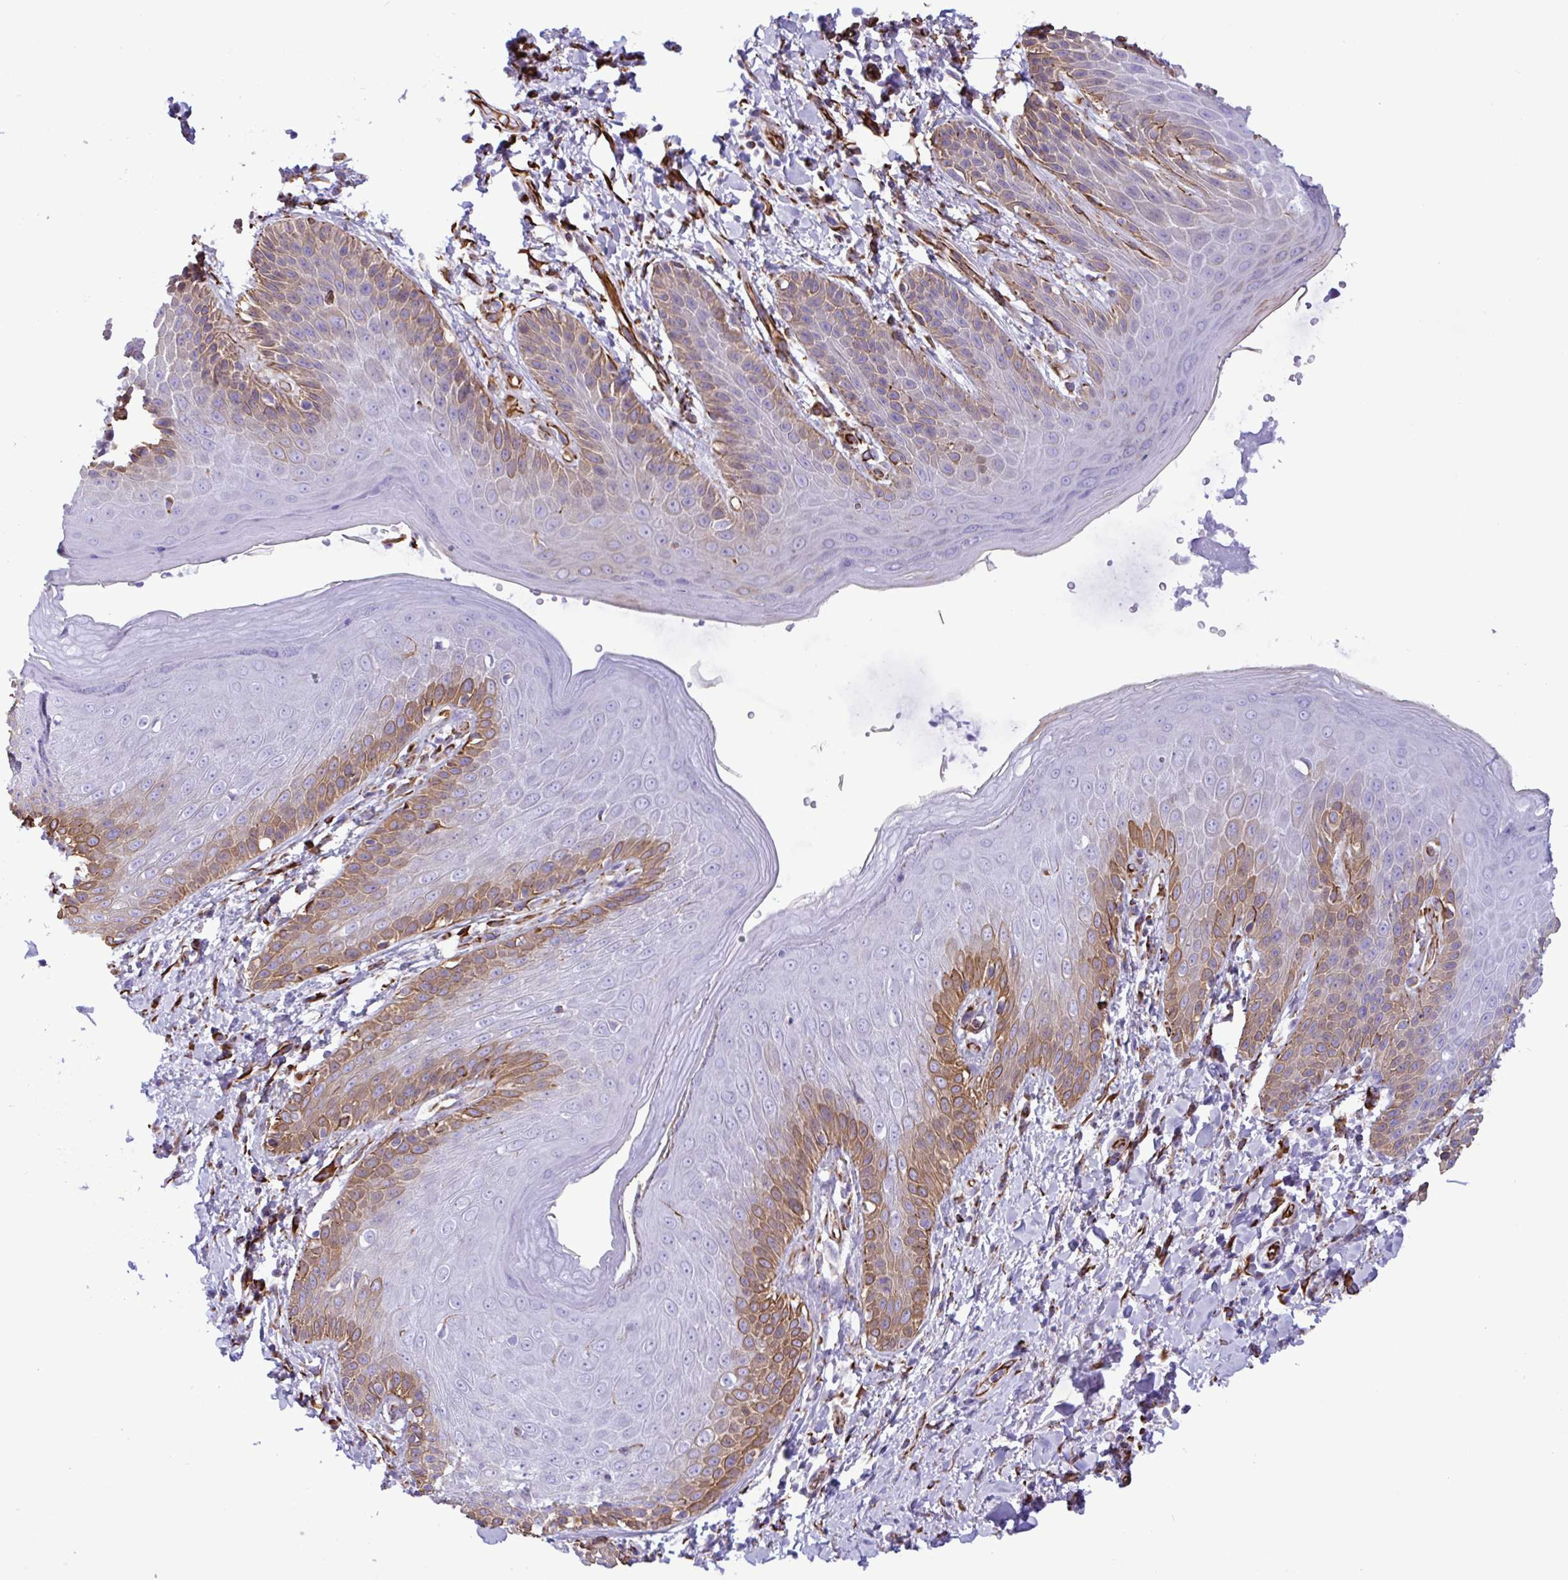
{"staining": {"intensity": "moderate", "quantity": "25%-75%", "location": "cytoplasmic/membranous"}, "tissue": "skin", "cell_type": "Epidermal cells", "image_type": "normal", "snomed": [{"axis": "morphology", "description": "Normal tissue, NOS"}, {"axis": "topography", "description": "Anal"}, {"axis": "topography", "description": "Peripheral nerve tissue"}], "caption": "Immunohistochemistry (IHC) micrograph of unremarkable skin: human skin stained using immunohistochemistry demonstrates medium levels of moderate protein expression localized specifically in the cytoplasmic/membranous of epidermal cells, appearing as a cytoplasmic/membranous brown color.", "gene": "SMAD5", "patient": {"sex": "male", "age": 51}}